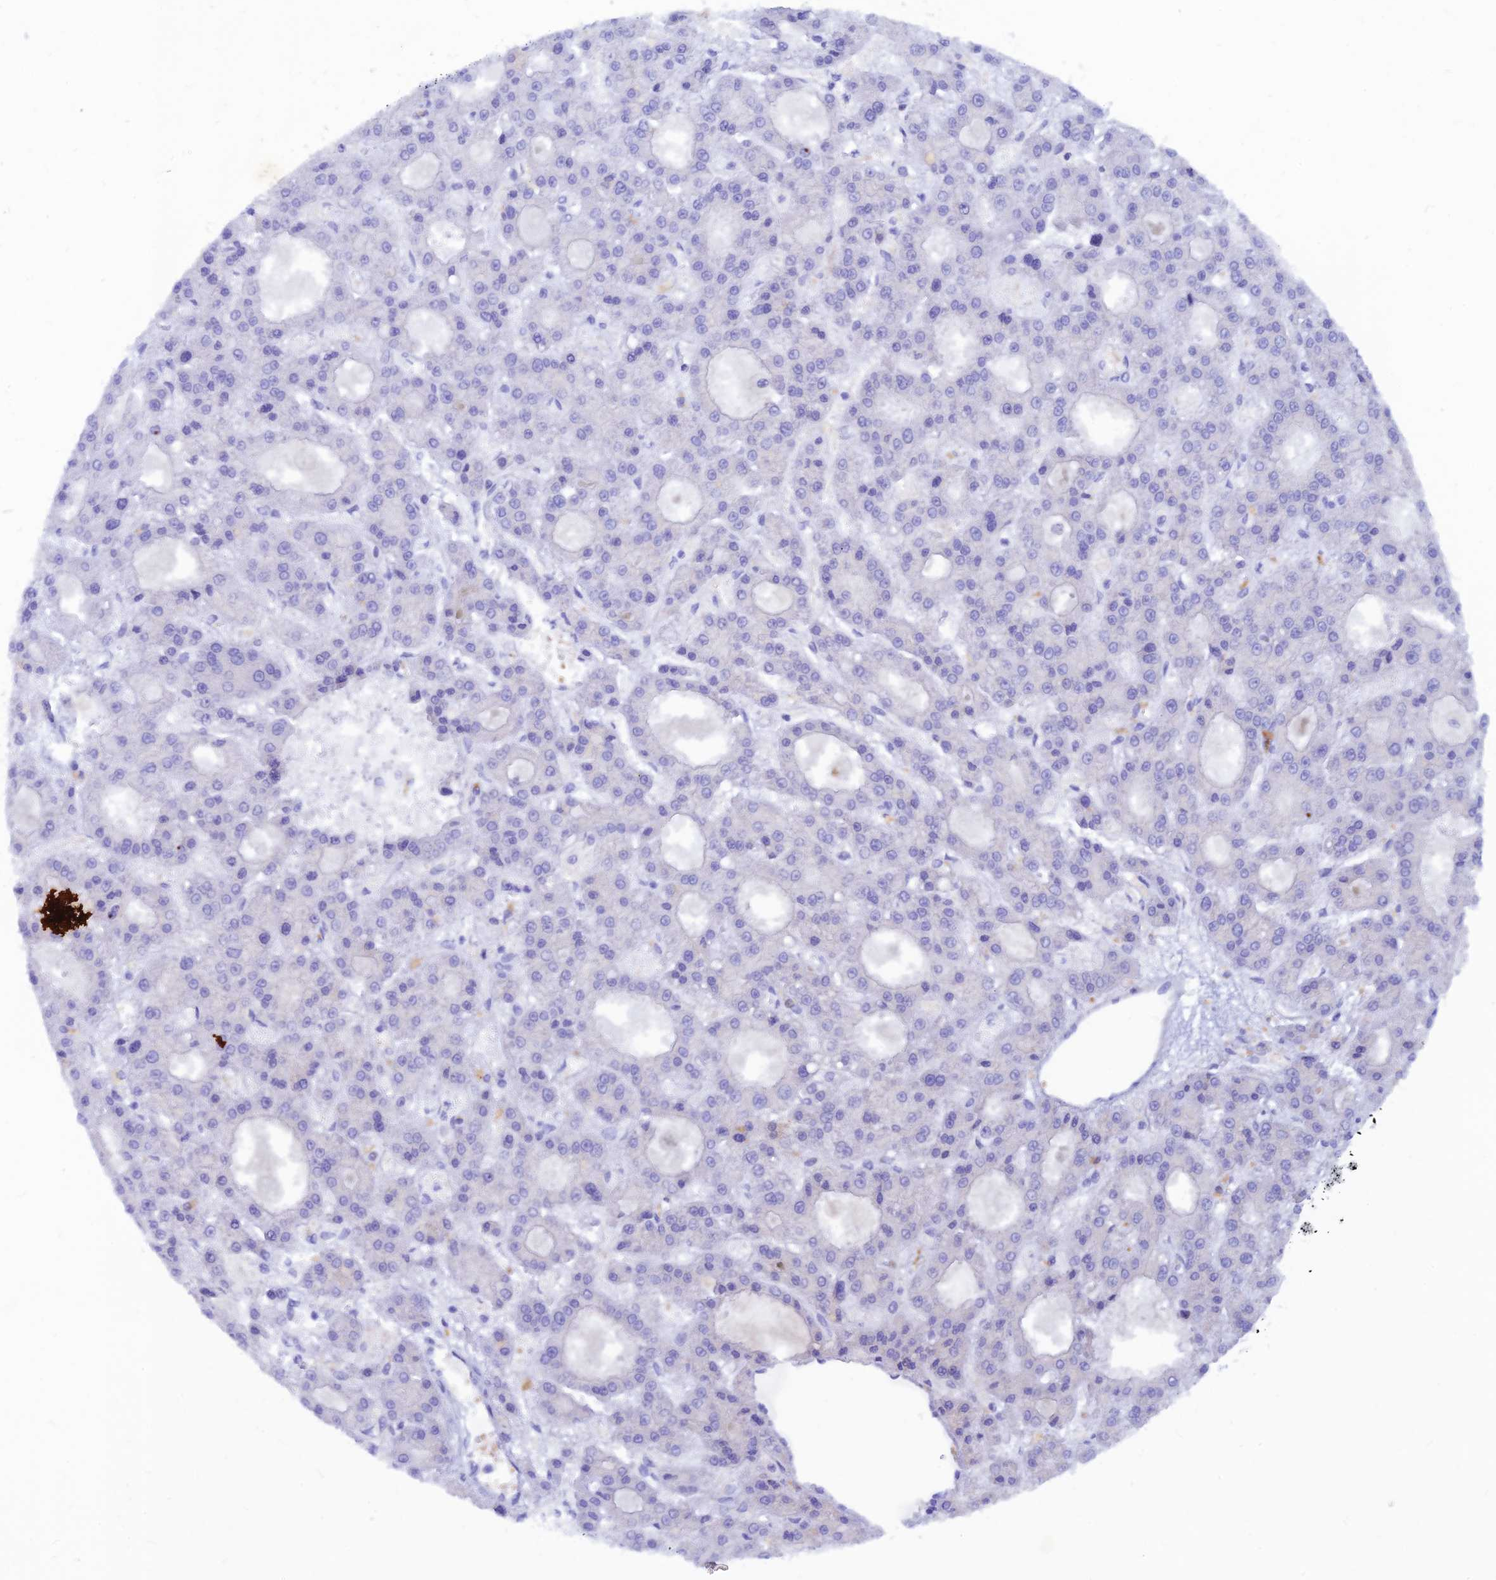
{"staining": {"intensity": "negative", "quantity": "none", "location": "none"}, "tissue": "liver cancer", "cell_type": "Tumor cells", "image_type": "cancer", "snomed": [{"axis": "morphology", "description": "Carcinoma, Hepatocellular, NOS"}, {"axis": "topography", "description": "Liver"}], "caption": "DAB (3,3'-diaminobenzidine) immunohistochemical staining of human hepatocellular carcinoma (liver) demonstrates no significant expression in tumor cells.", "gene": "GMCL1", "patient": {"sex": "male", "age": 70}}